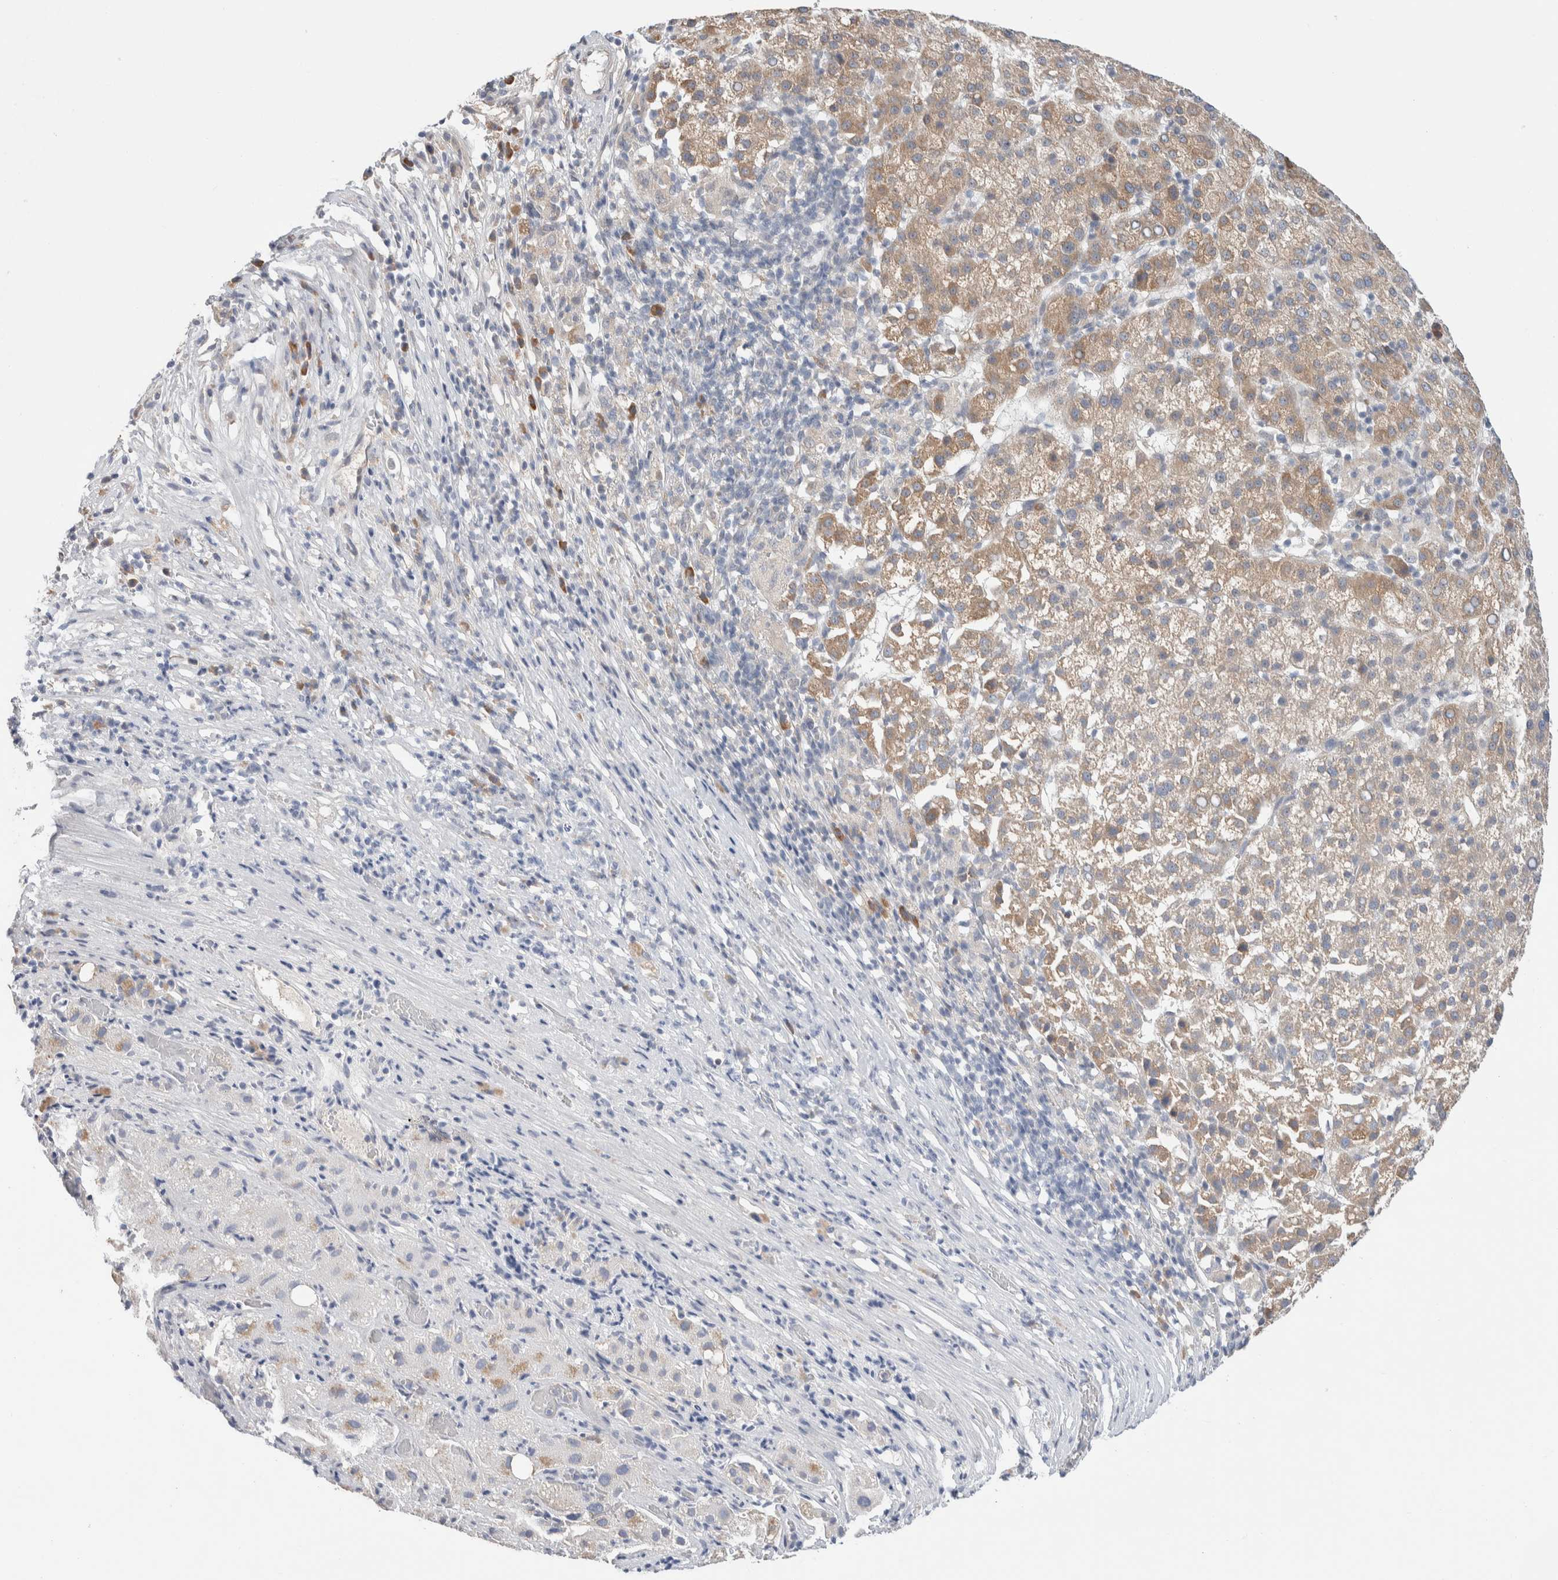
{"staining": {"intensity": "moderate", "quantity": "25%-75%", "location": "cytoplasmic/membranous"}, "tissue": "liver cancer", "cell_type": "Tumor cells", "image_type": "cancer", "snomed": [{"axis": "morphology", "description": "Carcinoma, Hepatocellular, NOS"}, {"axis": "topography", "description": "Liver"}], "caption": "DAB immunohistochemical staining of human hepatocellular carcinoma (liver) reveals moderate cytoplasmic/membranous protein expression in about 25%-75% of tumor cells.", "gene": "RUSF1", "patient": {"sex": "female", "age": 58}}